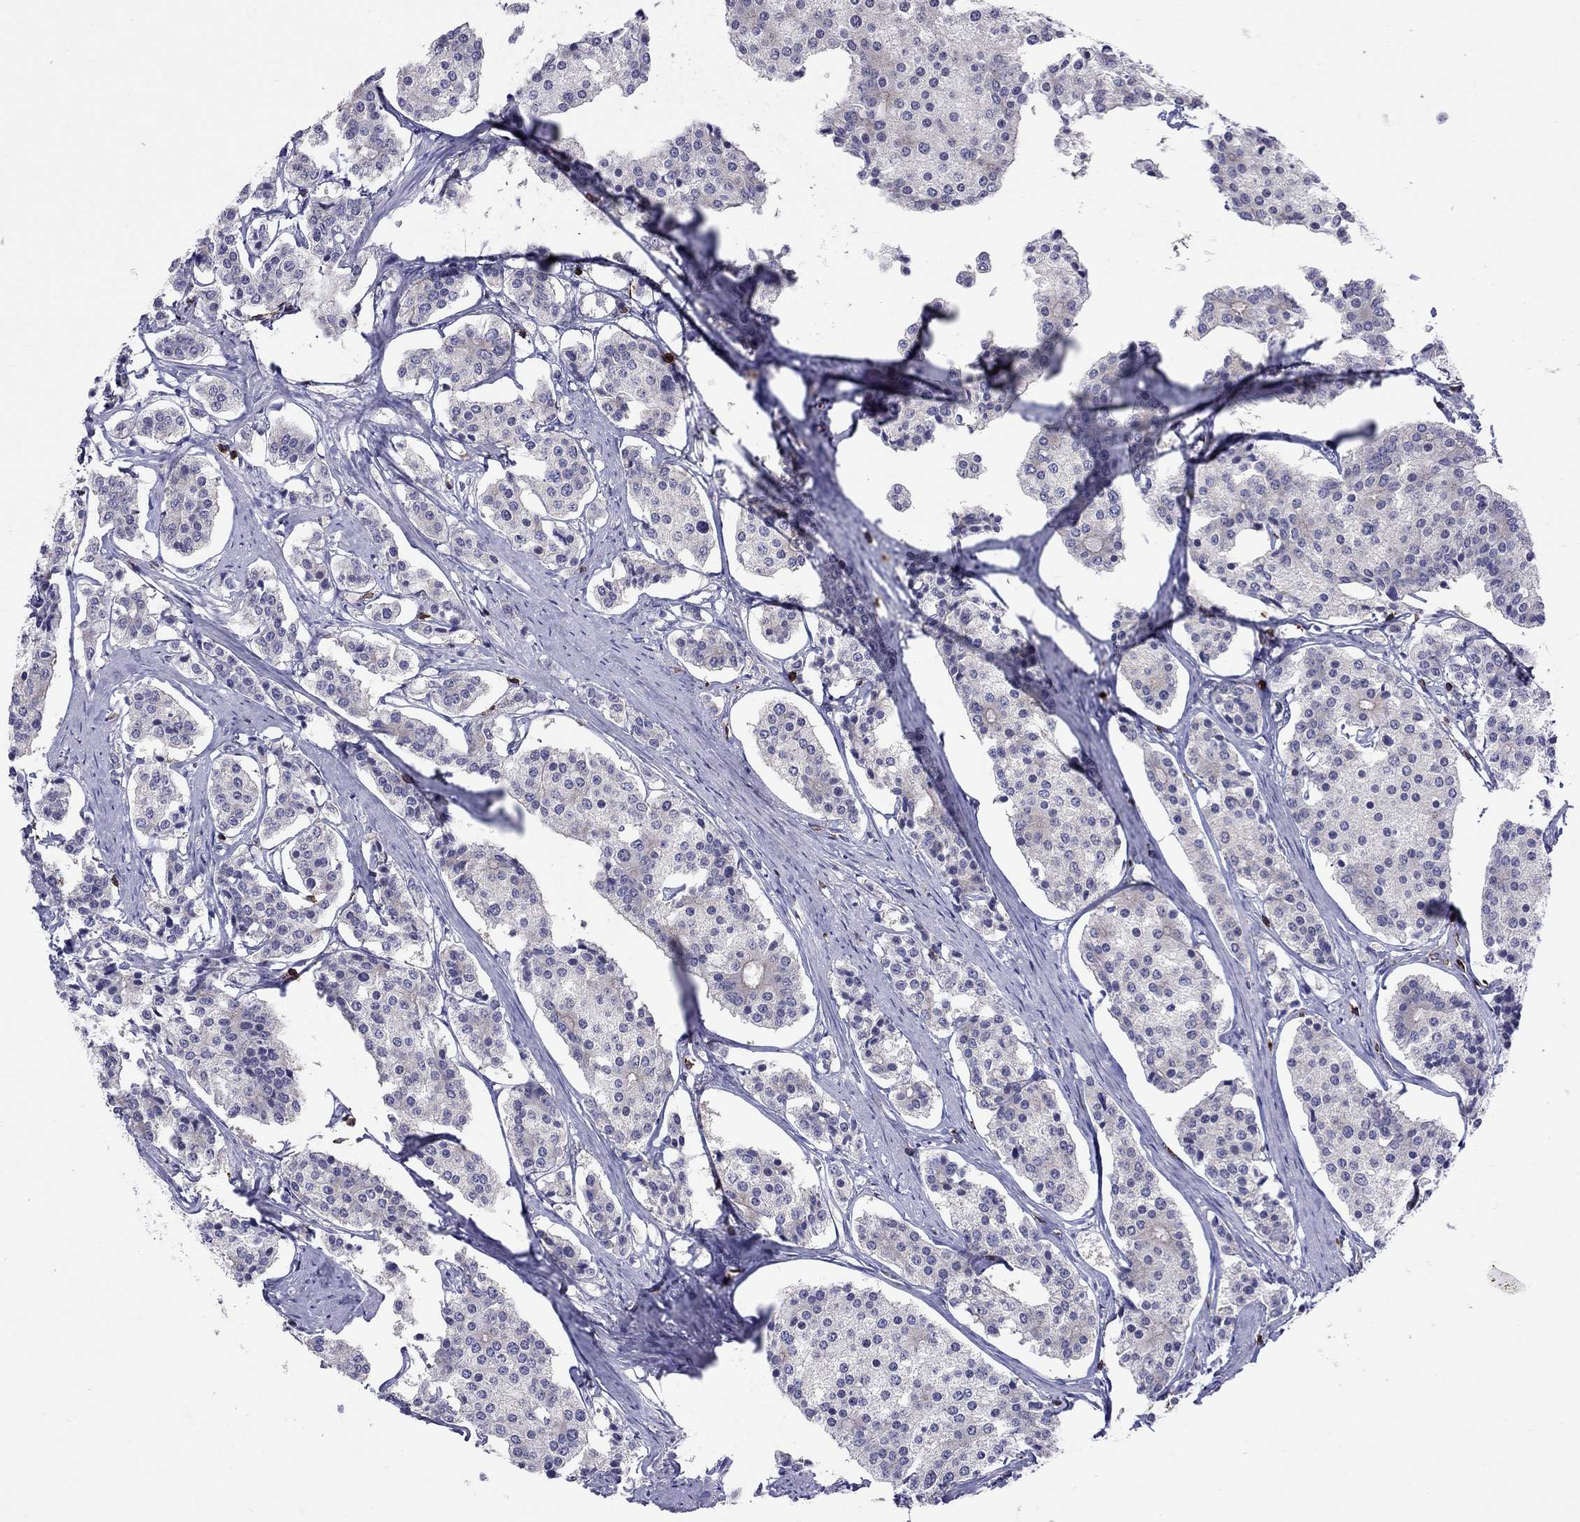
{"staining": {"intensity": "negative", "quantity": "none", "location": "none"}, "tissue": "carcinoid", "cell_type": "Tumor cells", "image_type": "cancer", "snomed": [{"axis": "morphology", "description": "Carcinoid, malignant, NOS"}, {"axis": "topography", "description": "Small intestine"}], "caption": "Immunohistochemistry (IHC) histopathology image of human malignant carcinoid stained for a protein (brown), which exhibits no positivity in tumor cells.", "gene": "MND1", "patient": {"sex": "female", "age": 65}}